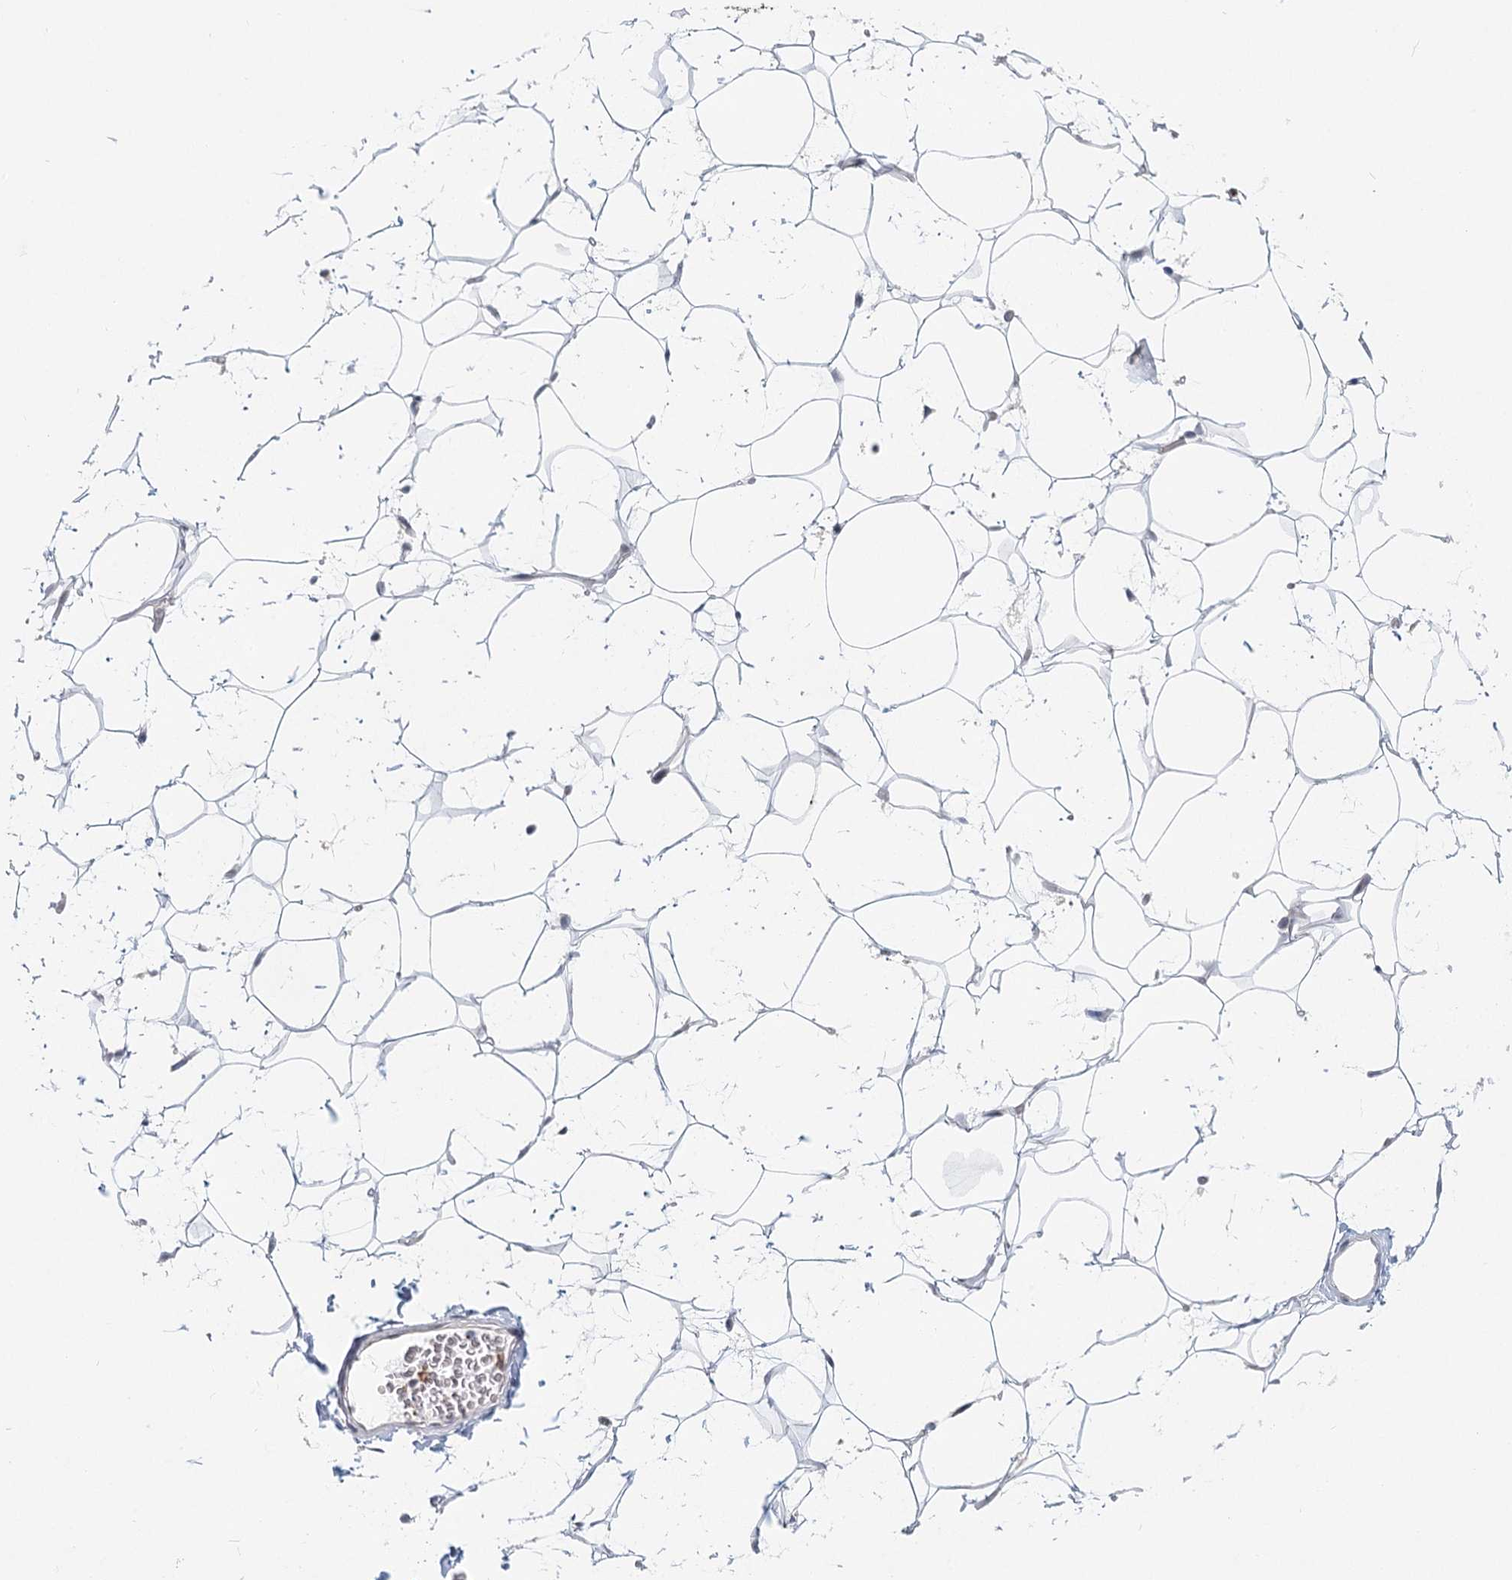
{"staining": {"intensity": "negative", "quantity": "none", "location": "none"}, "tissue": "adipose tissue", "cell_type": "Adipocytes", "image_type": "normal", "snomed": [{"axis": "morphology", "description": "Normal tissue, NOS"}, {"axis": "topography", "description": "Breast"}], "caption": "This is a image of IHC staining of normal adipose tissue, which shows no staining in adipocytes. (DAB (3,3'-diaminobenzidine) immunohistochemistry (IHC), high magnification).", "gene": "BNIP5", "patient": {"sex": "female", "age": 26}}